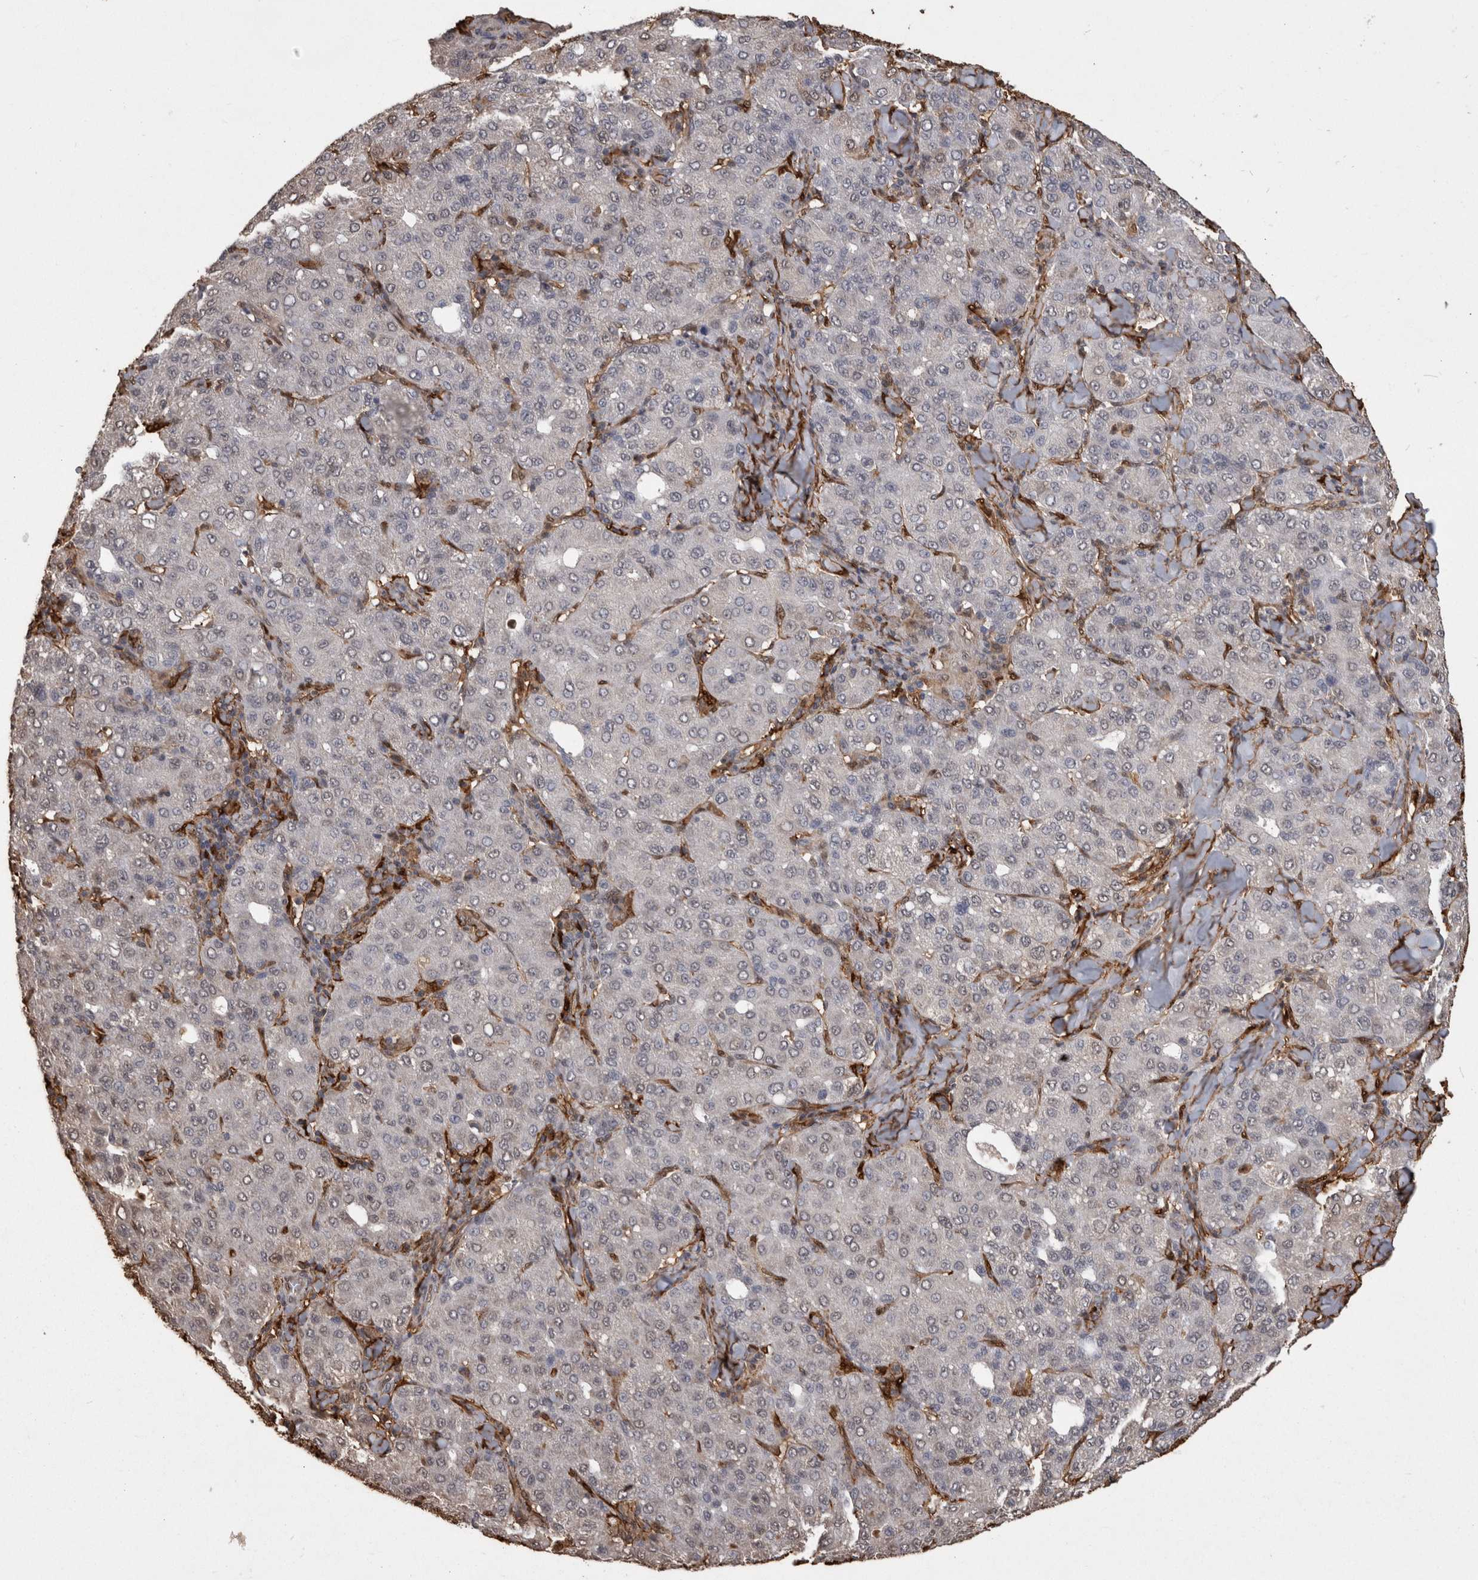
{"staining": {"intensity": "negative", "quantity": "none", "location": "none"}, "tissue": "liver cancer", "cell_type": "Tumor cells", "image_type": "cancer", "snomed": [{"axis": "morphology", "description": "Carcinoma, Hepatocellular, NOS"}, {"axis": "topography", "description": "Liver"}], "caption": "DAB (3,3'-diaminobenzidine) immunohistochemical staining of human liver hepatocellular carcinoma exhibits no significant staining in tumor cells.", "gene": "LXN", "patient": {"sex": "male", "age": 65}}